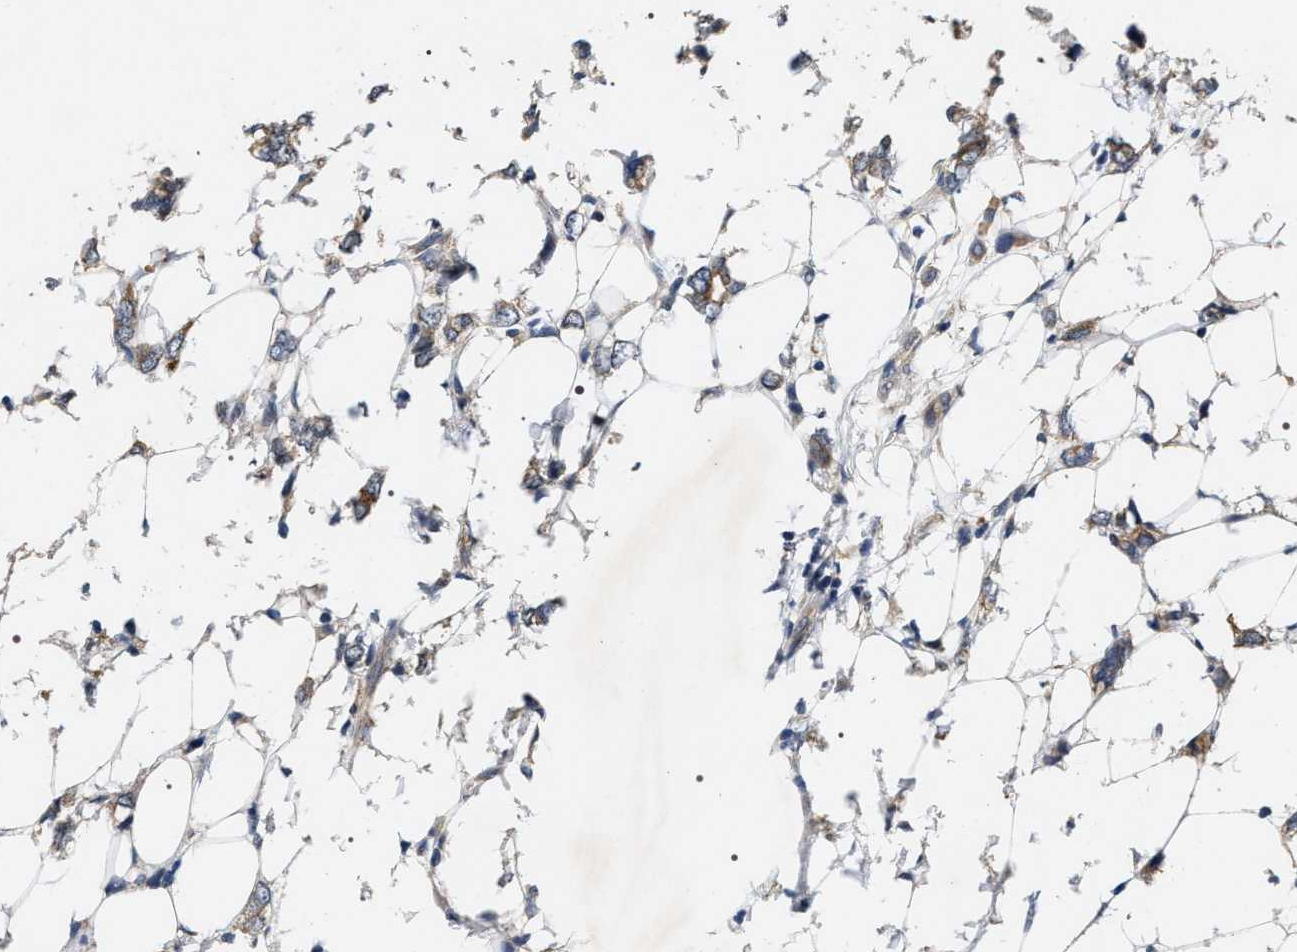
{"staining": {"intensity": "weak", "quantity": ">75%", "location": "cytoplasmic/membranous"}, "tissue": "breast cancer", "cell_type": "Tumor cells", "image_type": "cancer", "snomed": [{"axis": "morphology", "description": "Normal tissue, NOS"}, {"axis": "morphology", "description": "Lobular carcinoma"}, {"axis": "topography", "description": "Breast"}], "caption": "Lobular carcinoma (breast) was stained to show a protein in brown. There is low levels of weak cytoplasmic/membranous positivity in approximately >75% of tumor cells.", "gene": "IFT81", "patient": {"sex": "female", "age": 47}}